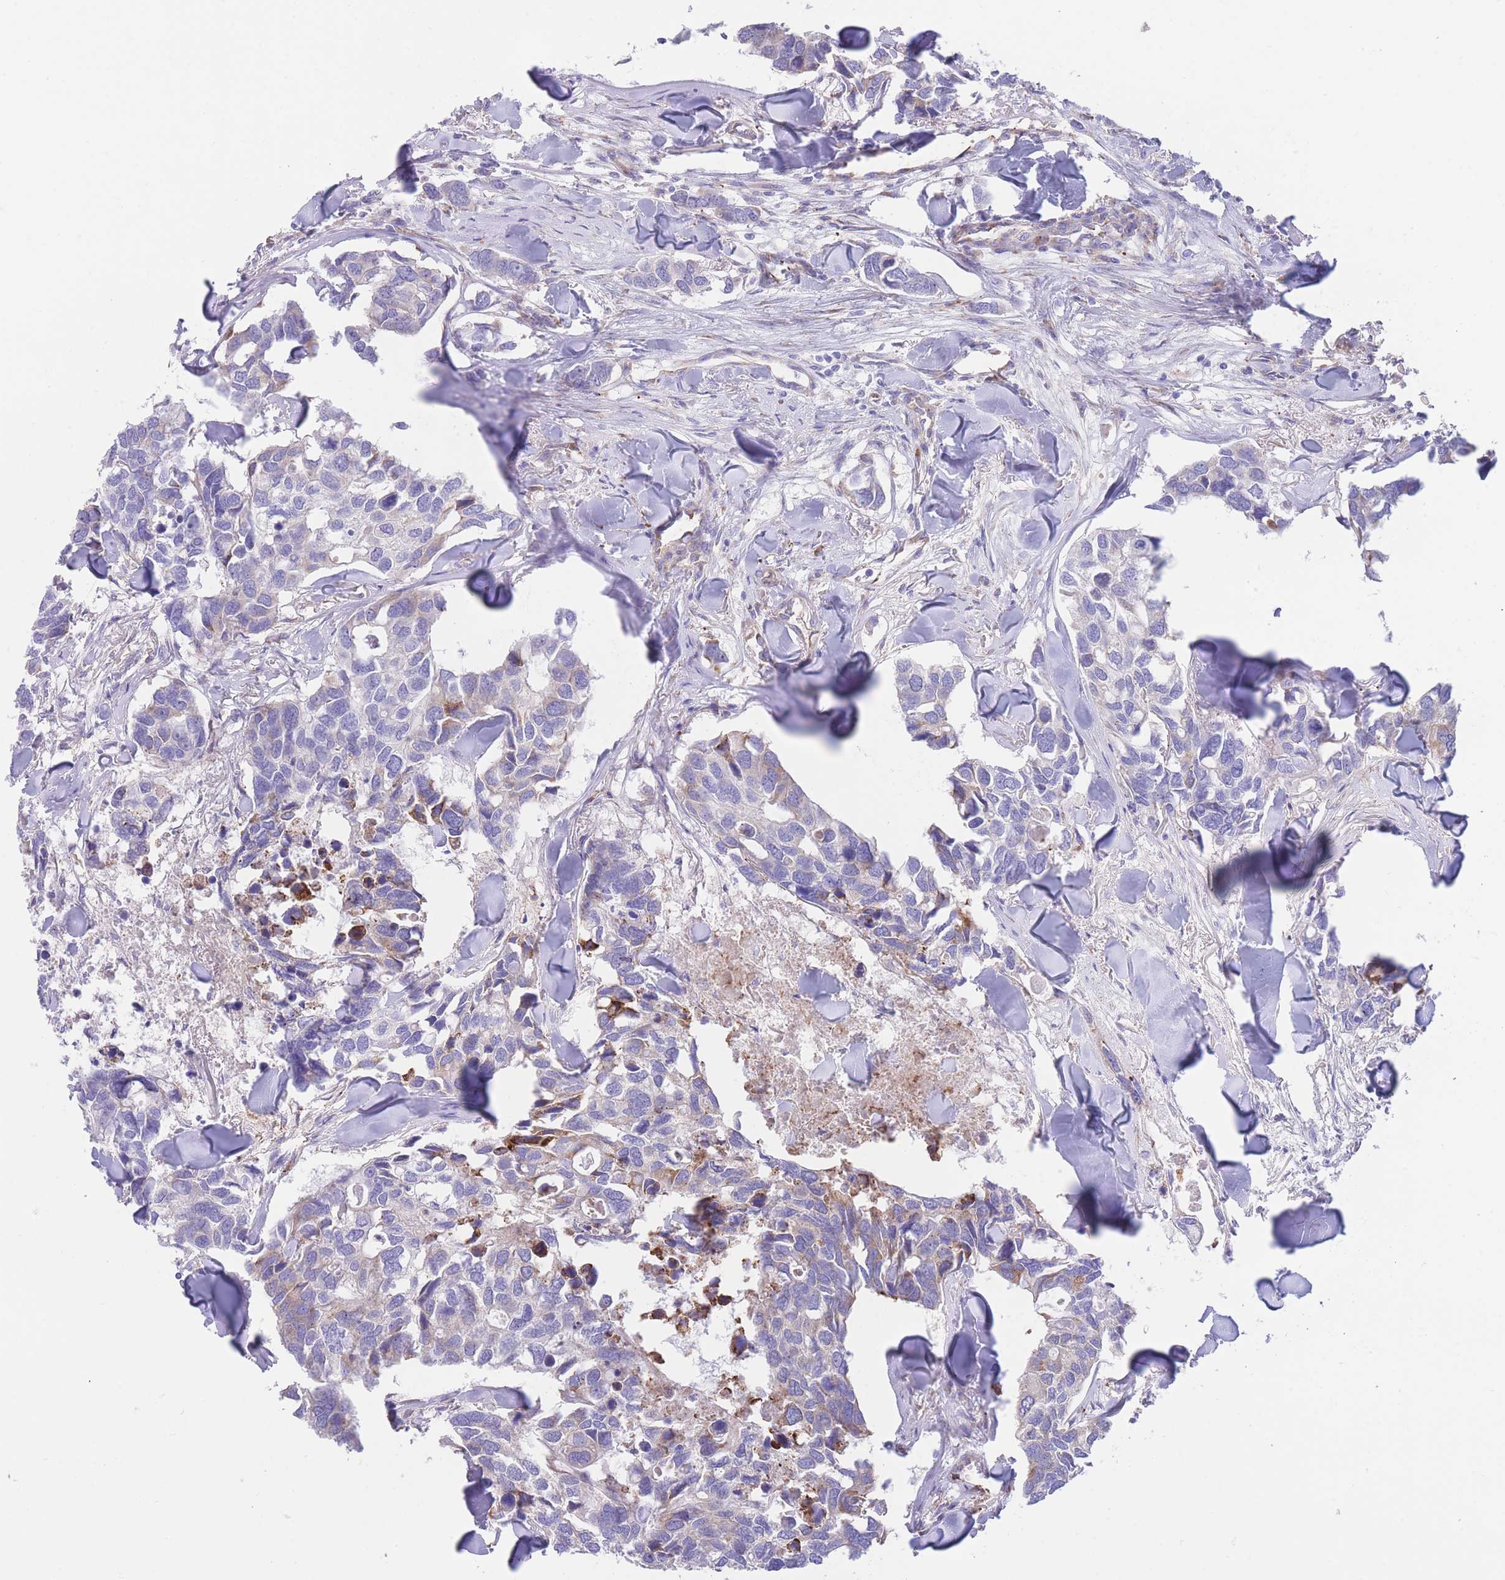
{"staining": {"intensity": "negative", "quantity": "none", "location": "none"}, "tissue": "breast cancer", "cell_type": "Tumor cells", "image_type": "cancer", "snomed": [{"axis": "morphology", "description": "Duct carcinoma"}, {"axis": "topography", "description": "Breast"}], "caption": "Immunohistochemistry of human breast cancer (invasive ductal carcinoma) shows no expression in tumor cells. Nuclei are stained in blue.", "gene": "DET1", "patient": {"sex": "female", "age": 83}}